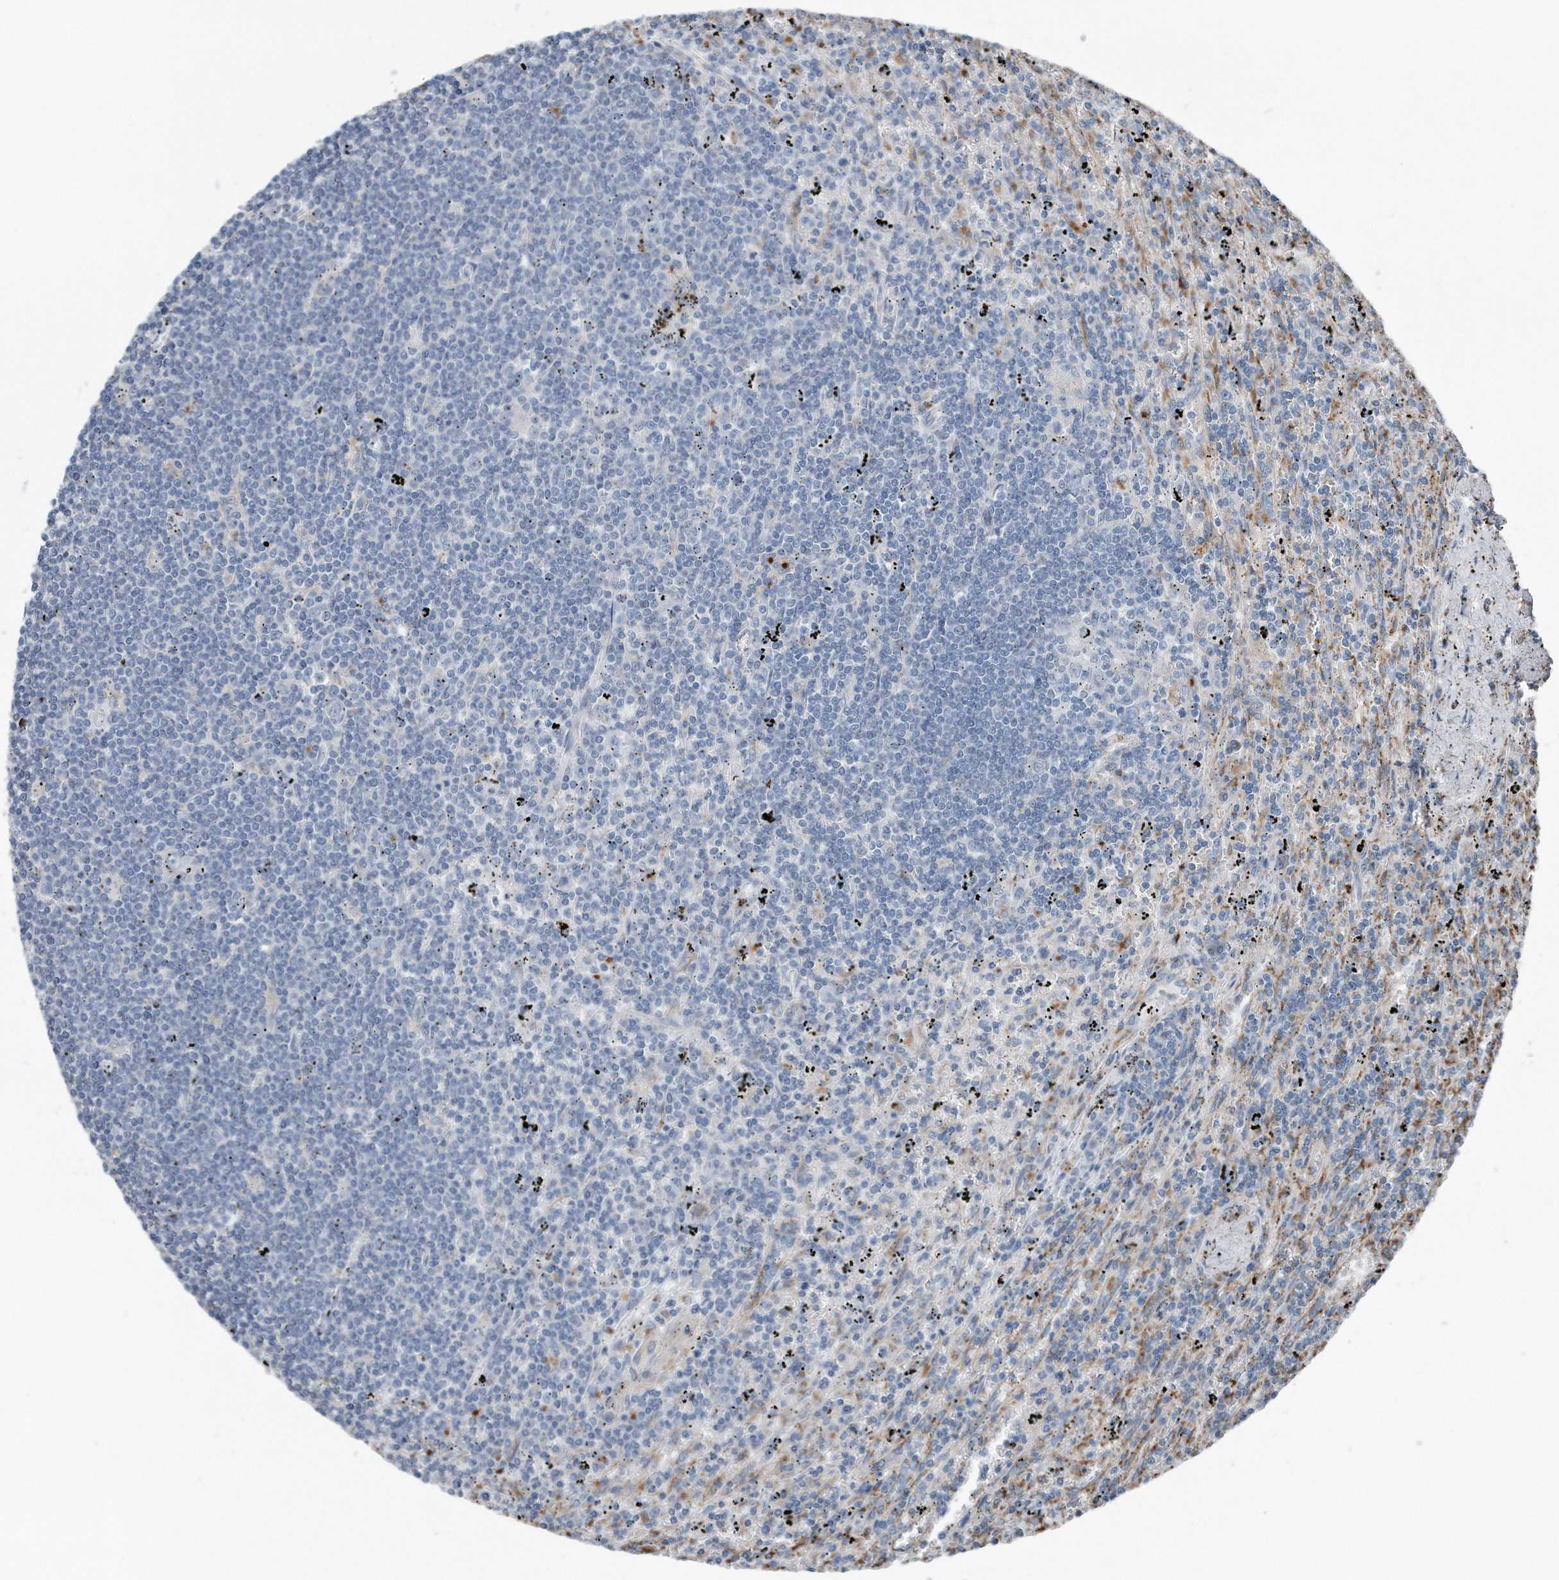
{"staining": {"intensity": "negative", "quantity": "none", "location": "none"}, "tissue": "lymphoma", "cell_type": "Tumor cells", "image_type": "cancer", "snomed": [{"axis": "morphology", "description": "Malignant lymphoma, non-Hodgkin's type, Low grade"}, {"axis": "topography", "description": "Spleen"}], "caption": "Immunohistochemistry (IHC) micrograph of neoplastic tissue: human low-grade malignant lymphoma, non-Hodgkin's type stained with DAB (3,3'-diaminobenzidine) reveals no significant protein expression in tumor cells.", "gene": "ZNF772", "patient": {"sex": "male", "age": 76}}